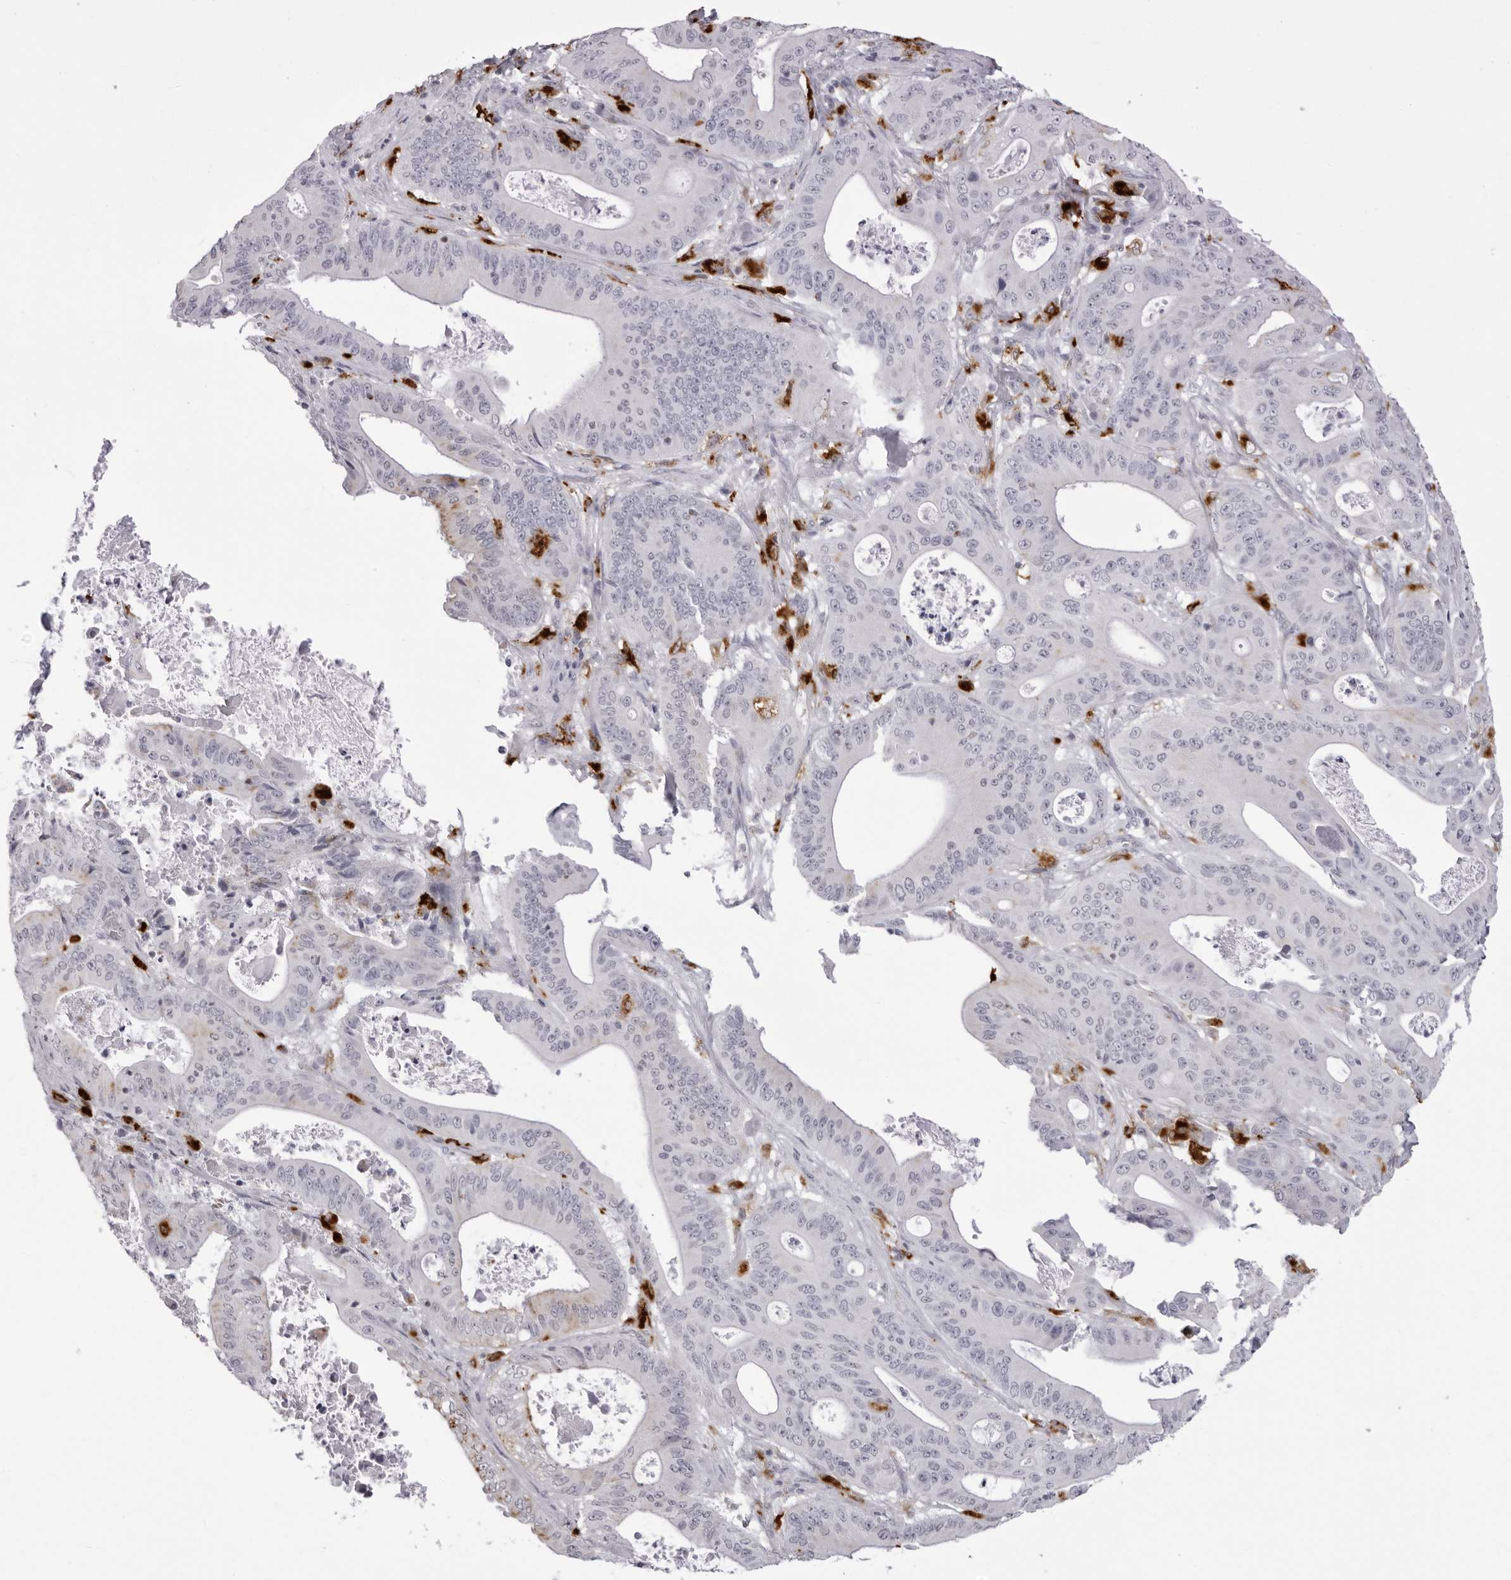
{"staining": {"intensity": "negative", "quantity": "none", "location": "none"}, "tissue": "pancreatic cancer", "cell_type": "Tumor cells", "image_type": "cancer", "snomed": [{"axis": "morphology", "description": "Normal tissue, NOS"}, {"axis": "topography", "description": "Lymph node"}], "caption": "The image shows no staining of tumor cells in pancreatic cancer. (Brightfield microscopy of DAB immunohistochemistry (IHC) at high magnification).", "gene": "IL25", "patient": {"sex": "male", "age": 62}}